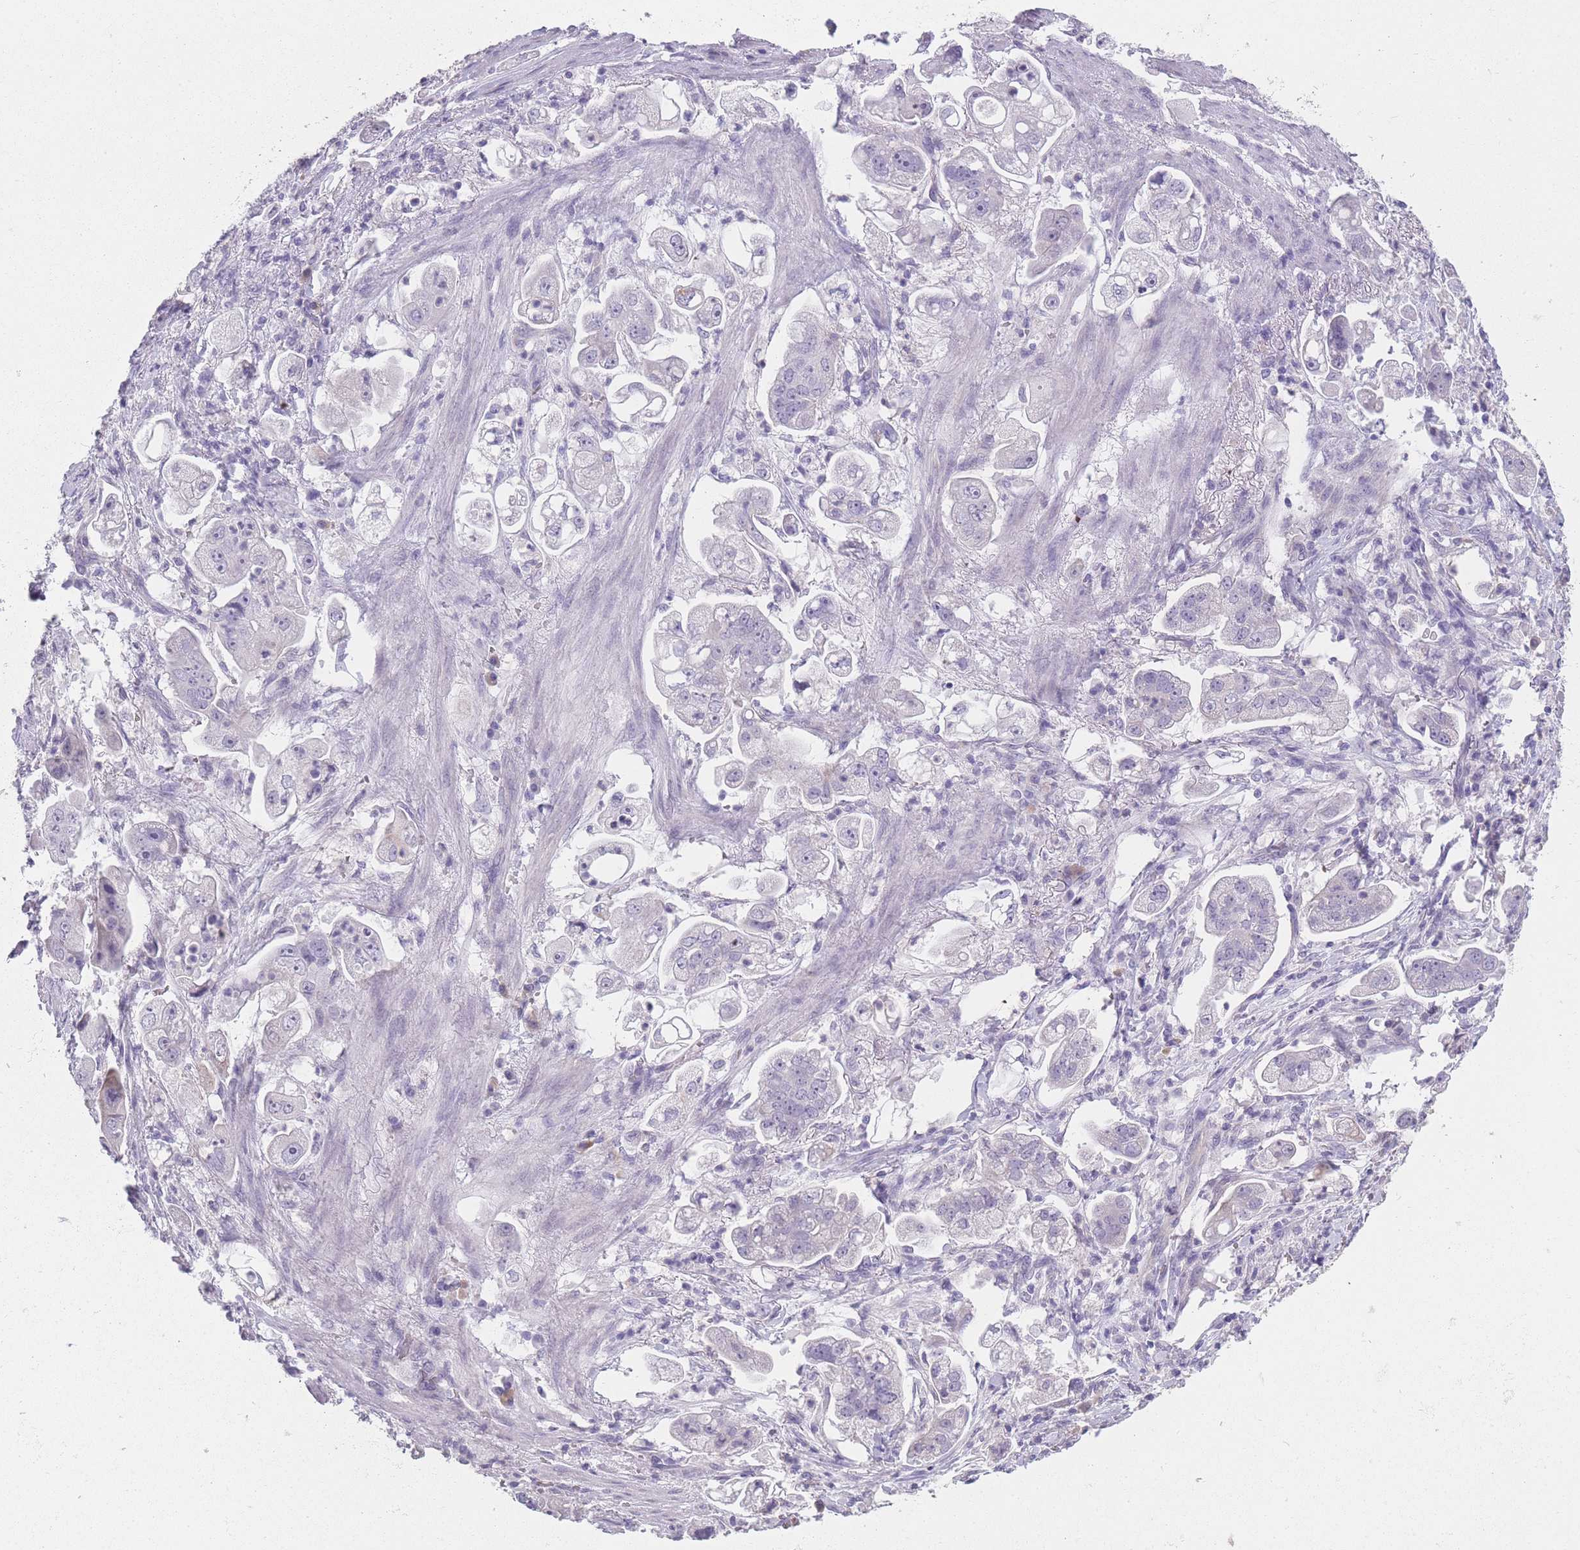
{"staining": {"intensity": "negative", "quantity": "none", "location": "none"}, "tissue": "stomach cancer", "cell_type": "Tumor cells", "image_type": "cancer", "snomed": [{"axis": "morphology", "description": "Adenocarcinoma, NOS"}, {"axis": "topography", "description": "Stomach"}], "caption": "This image is of adenocarcinoma (stomach) stained with IHC to label a protein in brown with the nuclei are counter-stained blue. There is no positivity in tumor cells.", "gene": "DCANP1", "patient": {"sex": "male", "age": 62}}